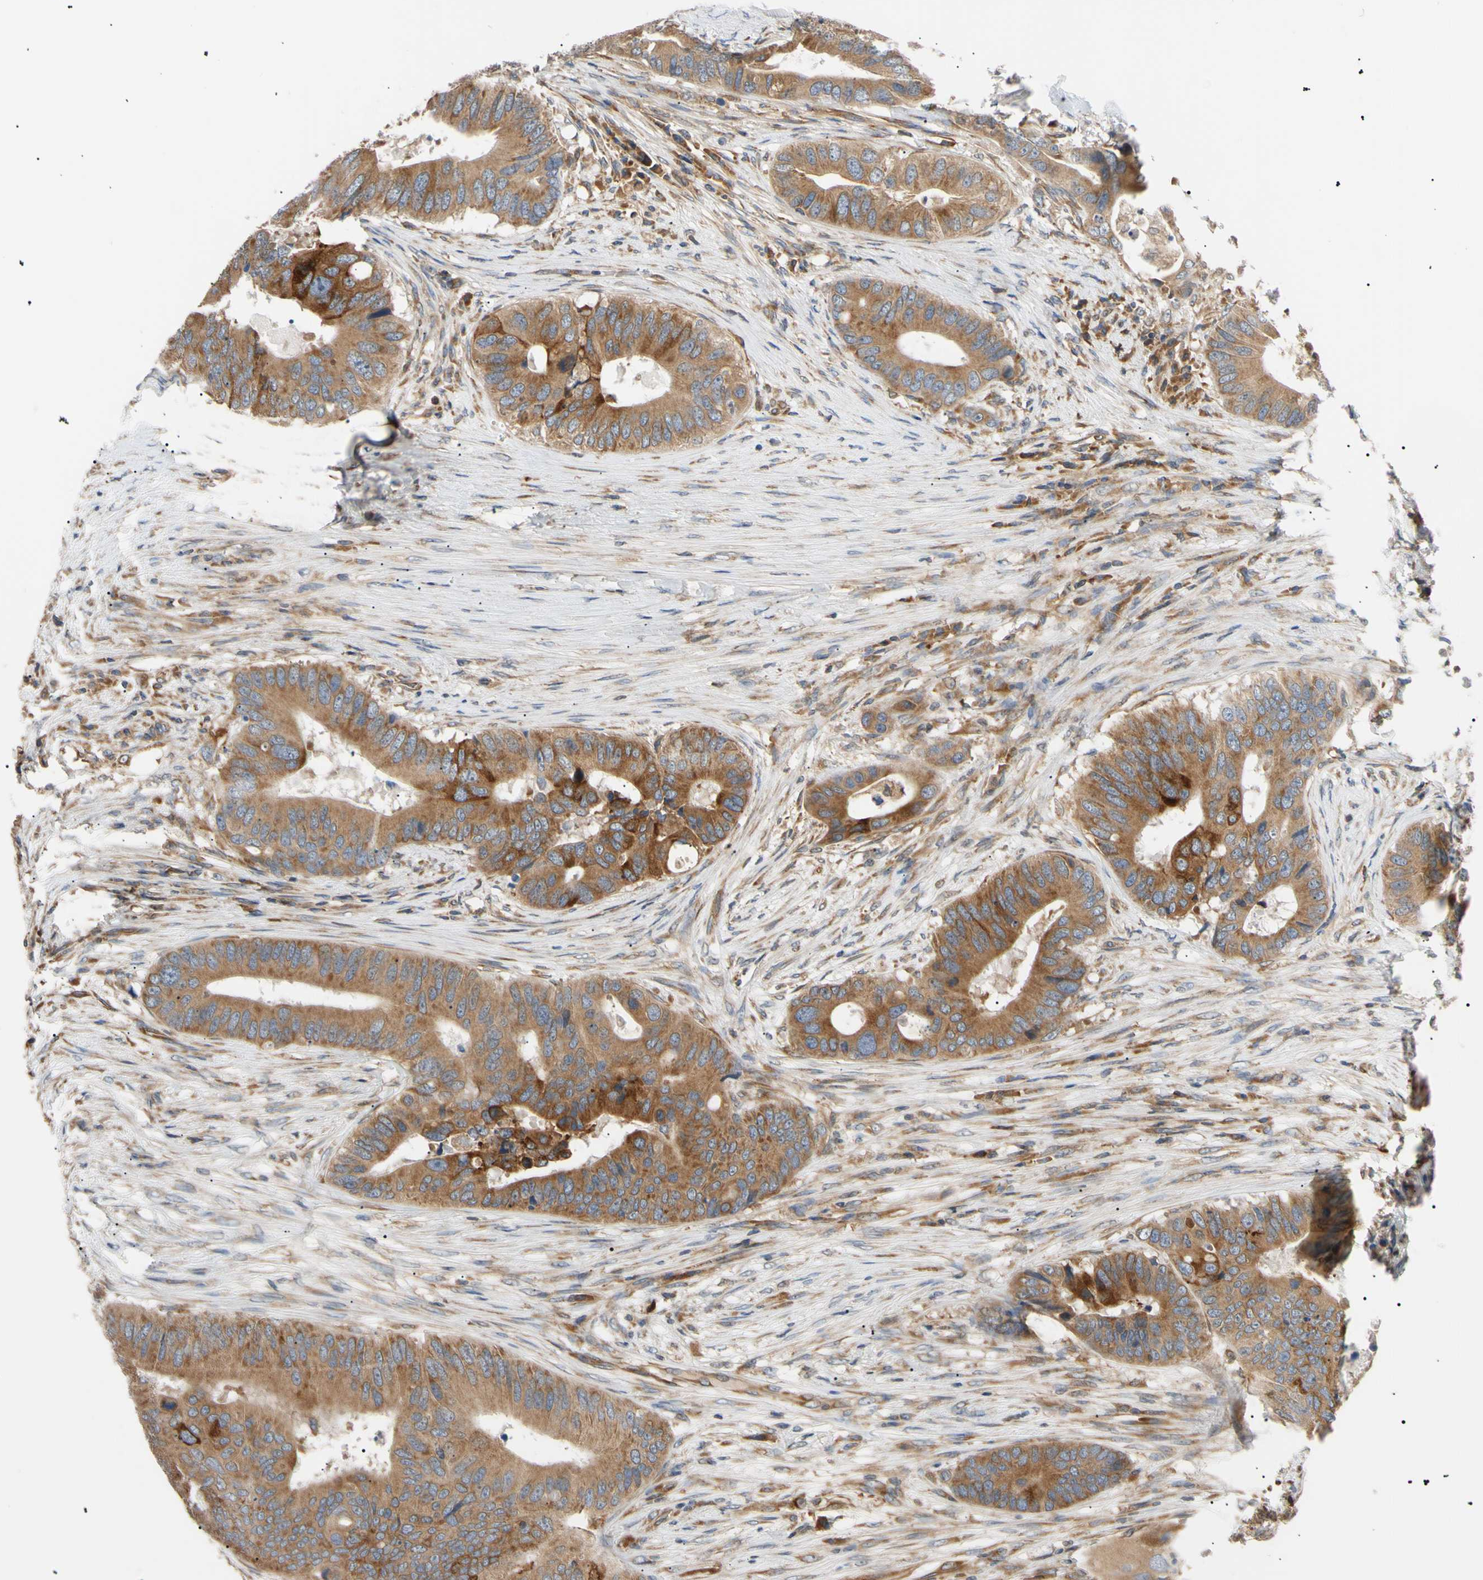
{"staining": {"intensity": "moderate", "quantity": ">75%", "location": "cytoplasmic/membranous"}, "tissue": "colorectal cancer", "cell_type": "Tumor cells", "image_type": "cancer", "snomed": [{"axis": "morphology", "description": "Adenocarcinoma, NOS"}, {"axis": "topography", "description": "Colon"}], "caption": "Protein expression analysis of human colorectal cancer reveals moderate cytoplasmic/membranous expression in about >75% of tumor cells. (DAB = brown stain, brightfield microscopy at high magnification).", "gene": "VAPA", "patient": {"sex": "male", "age": 71}}